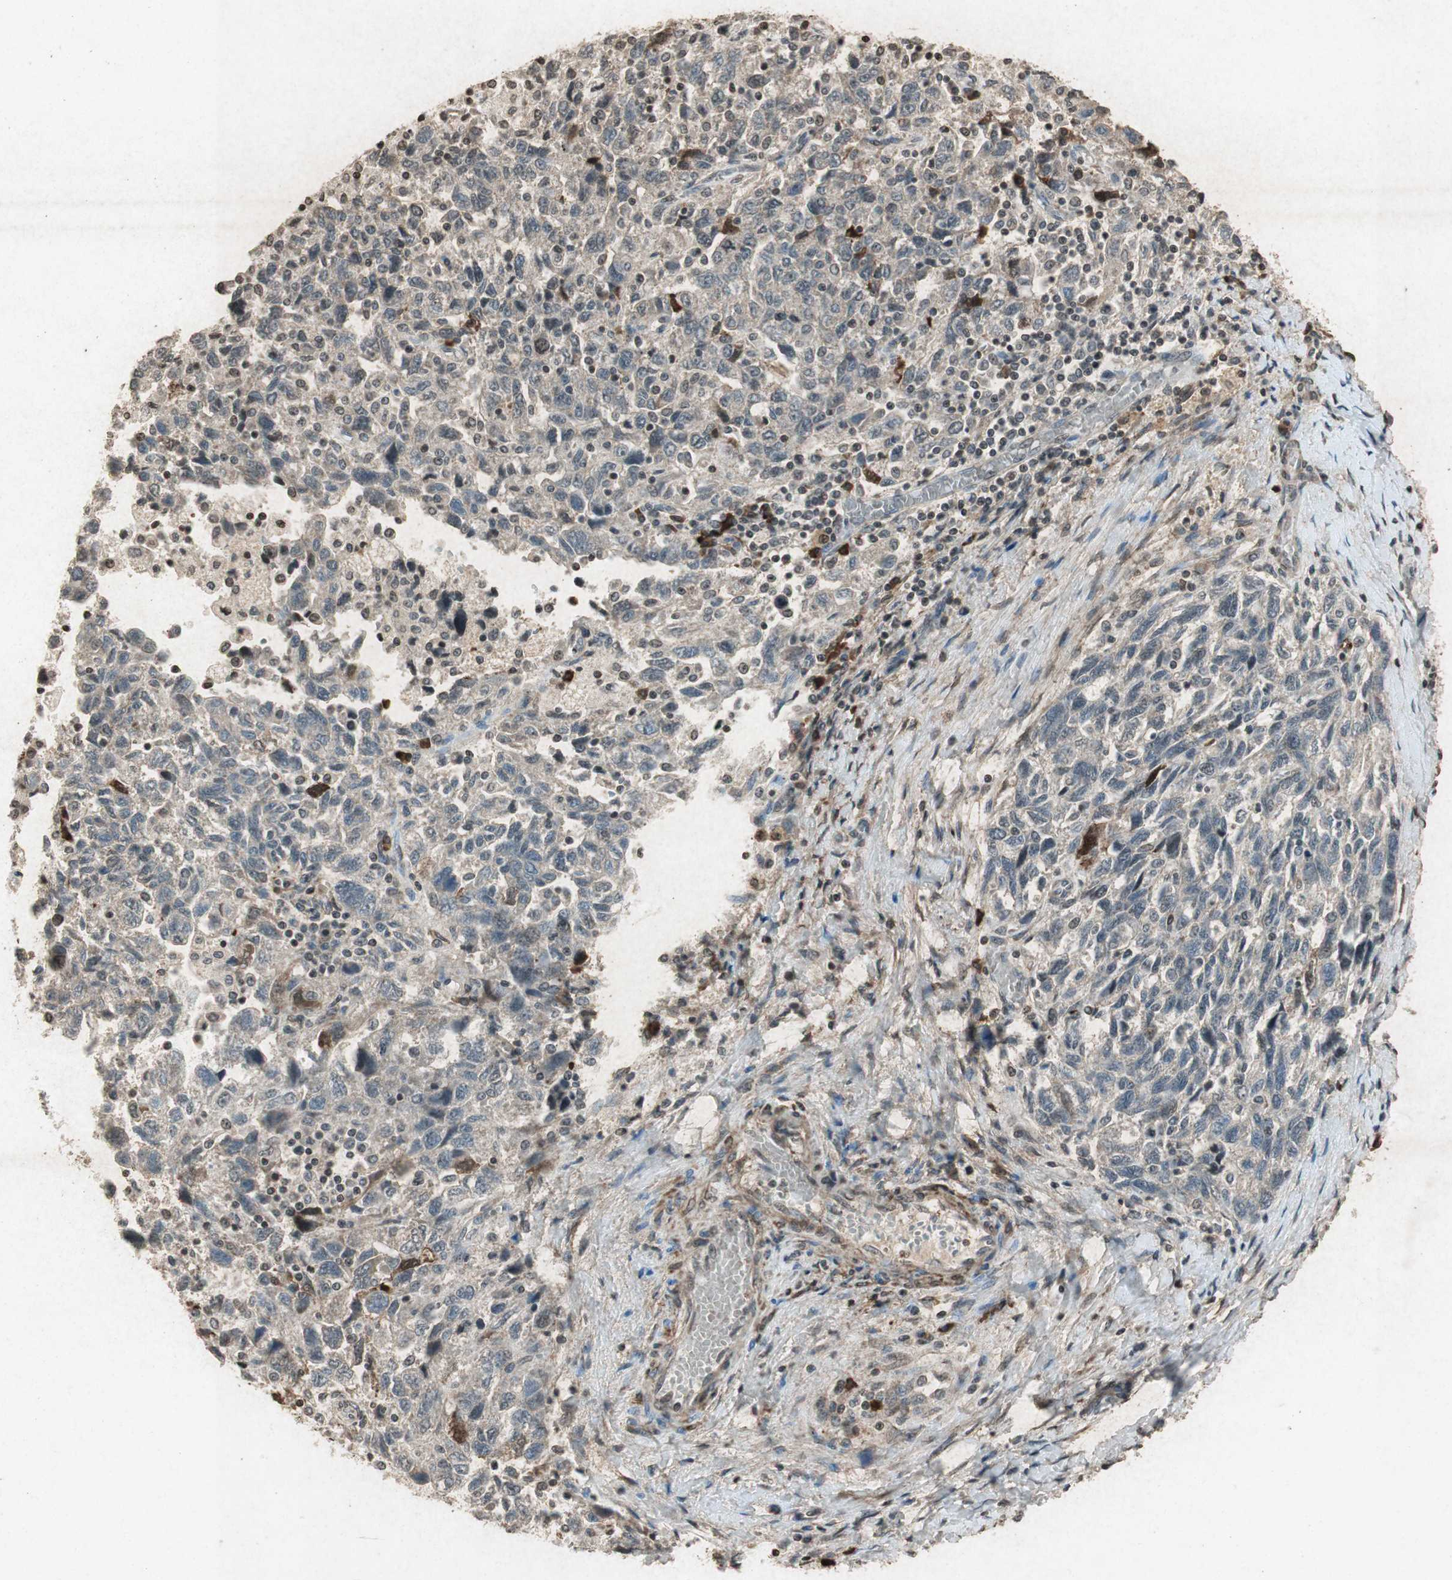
{"staining": {"intensity": "weak", "quantity": ">75%", "location": "cytoplasmic/membranous"}, "tissue": "ovarian cancer", "cell_type": "Tumor cells", "image_type": "cancer", "snomed": [{"axis": "morphology", "description": "Carcinoma, NOS"}, {"axis": "morphology", "description": "Cystadenocarcinoma, serous, NOS"}, {"axis": "topography", "description": "Ovary"}], "caption": "High-power microscopy captured an immunohistochemistry image of serous cystadenocarcinoma (ovarian), revealing weak cytoplasmic/membranous positivity in about >75% of tumor cells.", "gene": "PRKG1", "patient": {"sex": "female", "age": 69}}